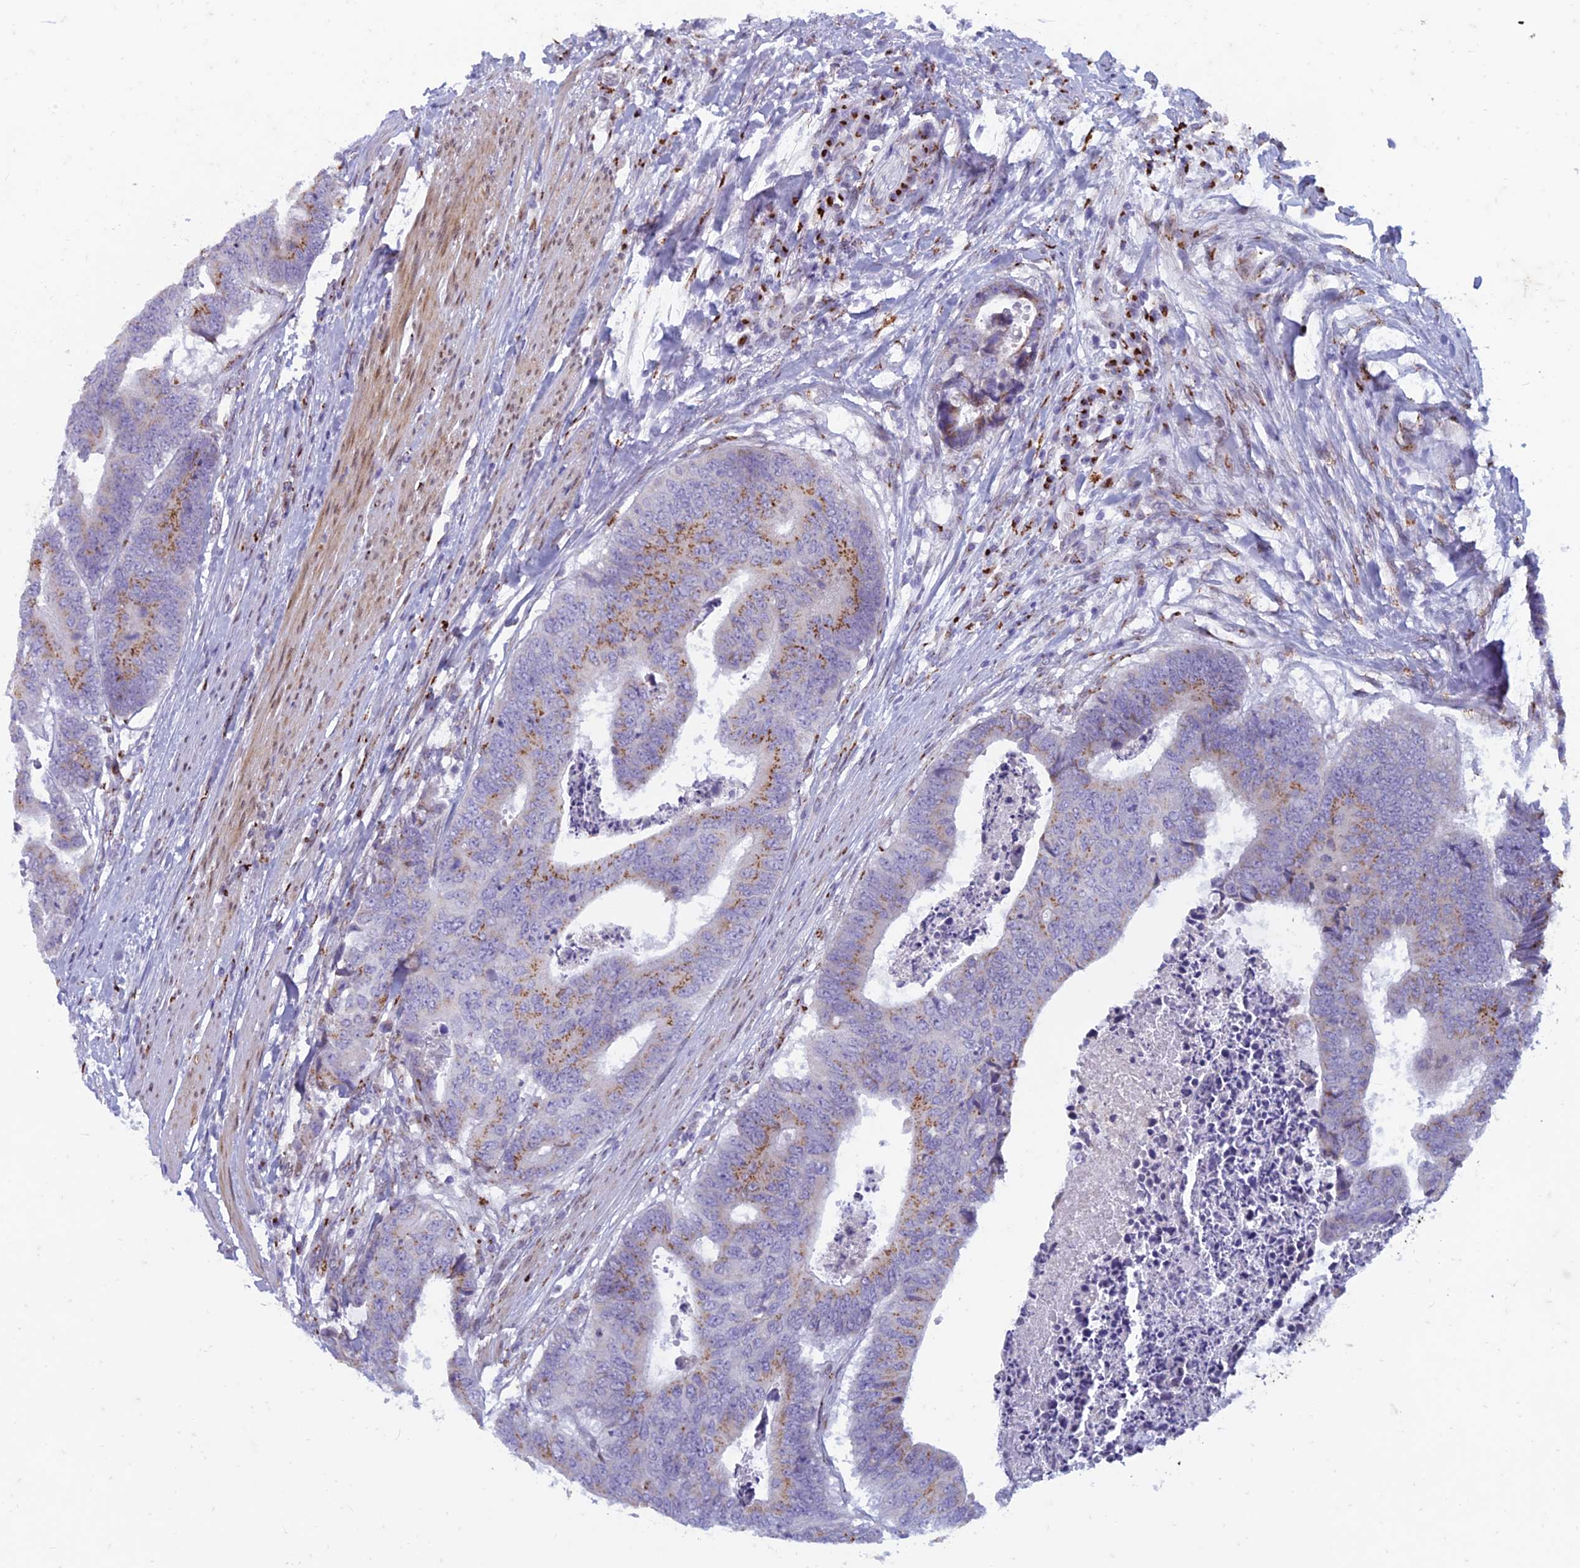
{"staining": {"intensity": "moderate", "quantity": "25%-75%", "location": "cytoplasmic/membranous"}, "tissue": "colorectal cancer", "cell_type": "Tumor cells", "image_type": "cancer", "snomed": [{"axis": "morphology", "description": "Adenocarcinoma, NOS"}, {"axis": "topography", "description": "Rectum"}], "caption": "Tumor cells exhibit moderate cytoplasmic/membranous positivity in about 25%-75% of cells in colorectal cancer (adenocarcinoma).", "gene": "FAM3C", "patient": {"sex": "male", "age": 84}}